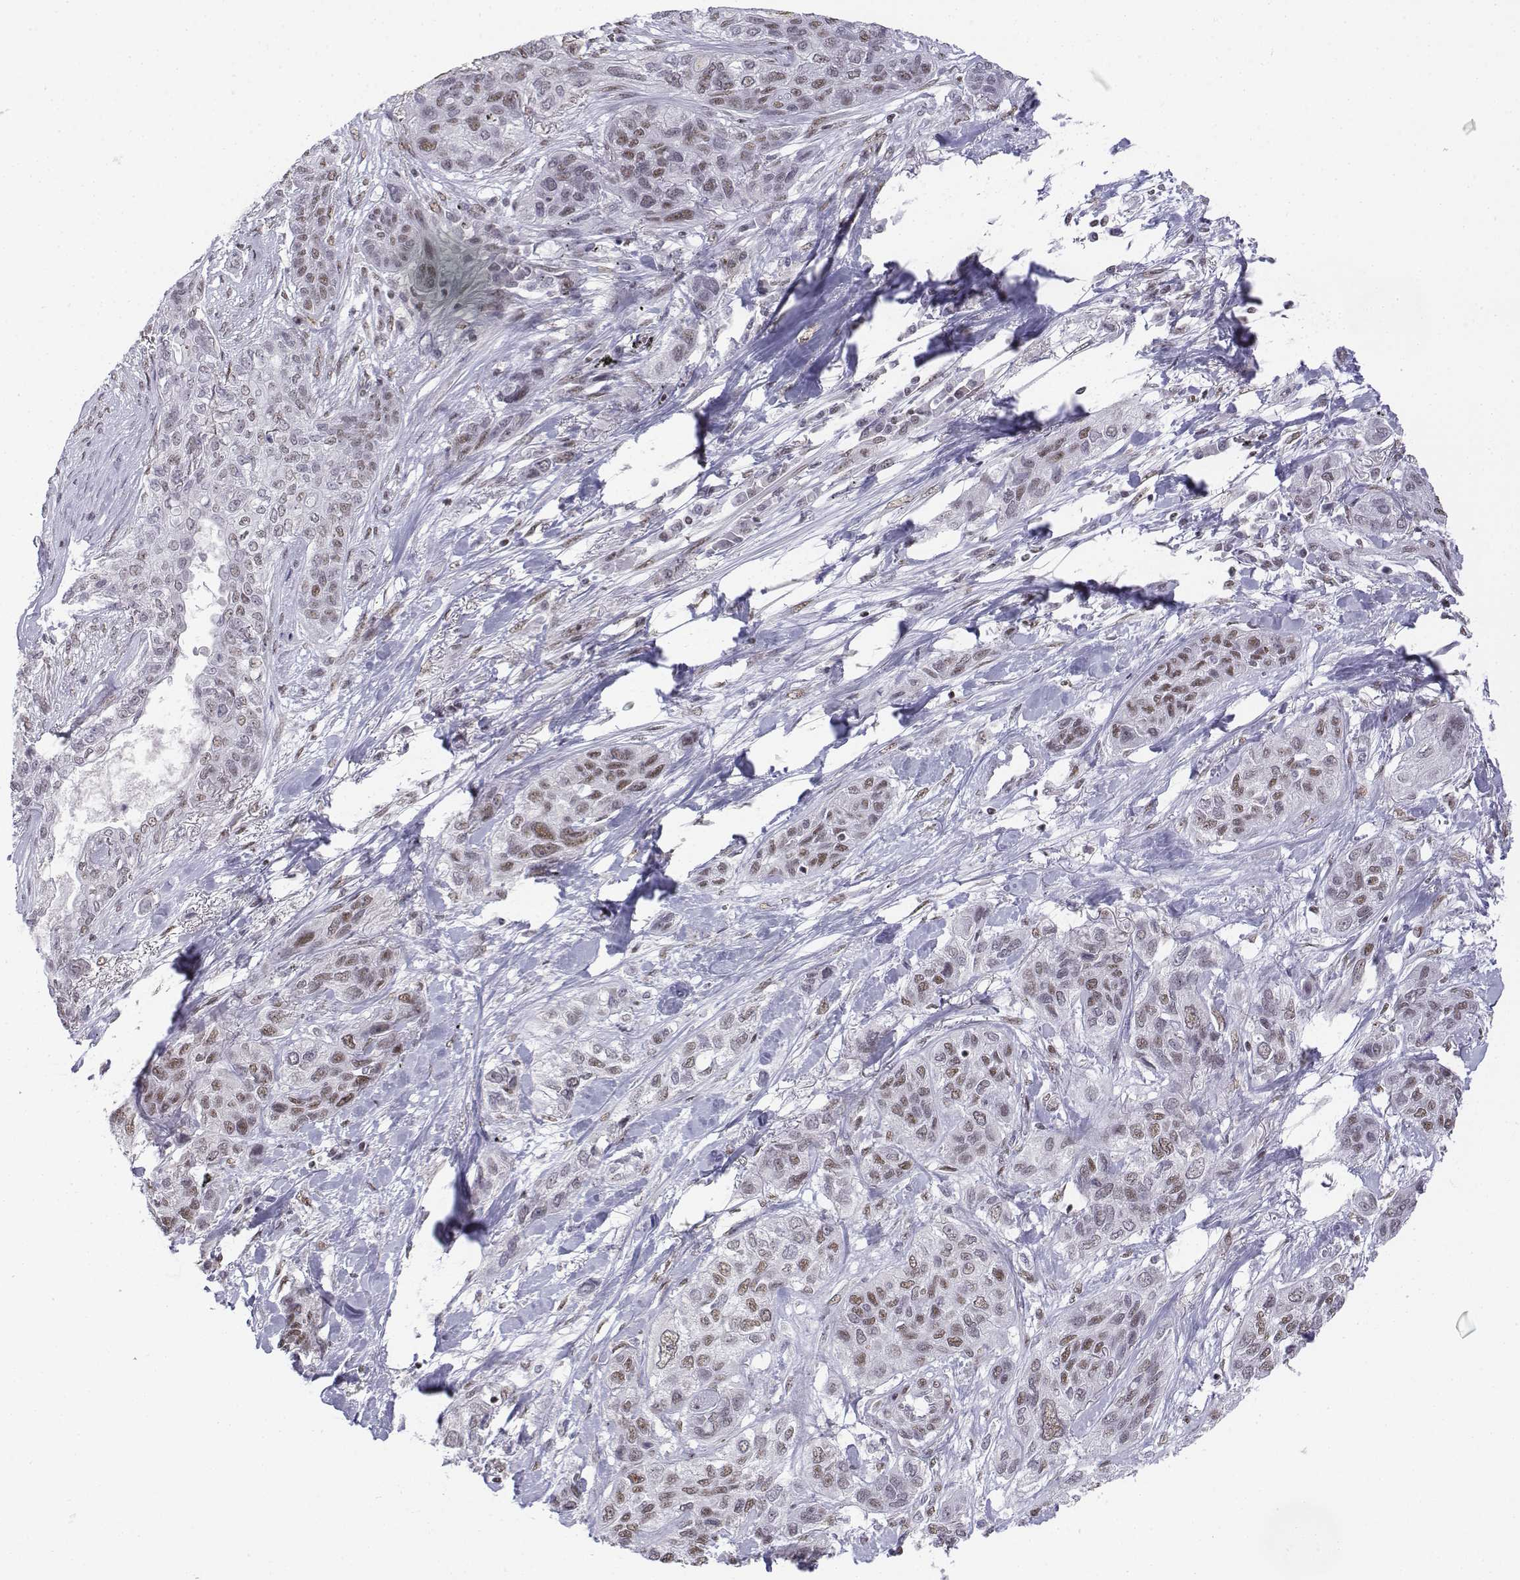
{"staining": {"intensity": "weak", "quantity": "25%-75%", "location": "nuclear"}, "tissue": "lung cancer", "cell_type": "Tumor cells", "image_type": "cancer", "snomed": [{"axis": "morphology", "description": "Squamous cell carcinoma, NOS"}, {"axis": "topography", "description": "Lung"}], "caption": "Lung cancer (squamous cell carcinoma) stained with a brown dye displays weak nuclear positive expression in approximately 25%-75% of tumor cells.", "gene": "SETD1A", "patient": {"sex": "female", "age": 70}}